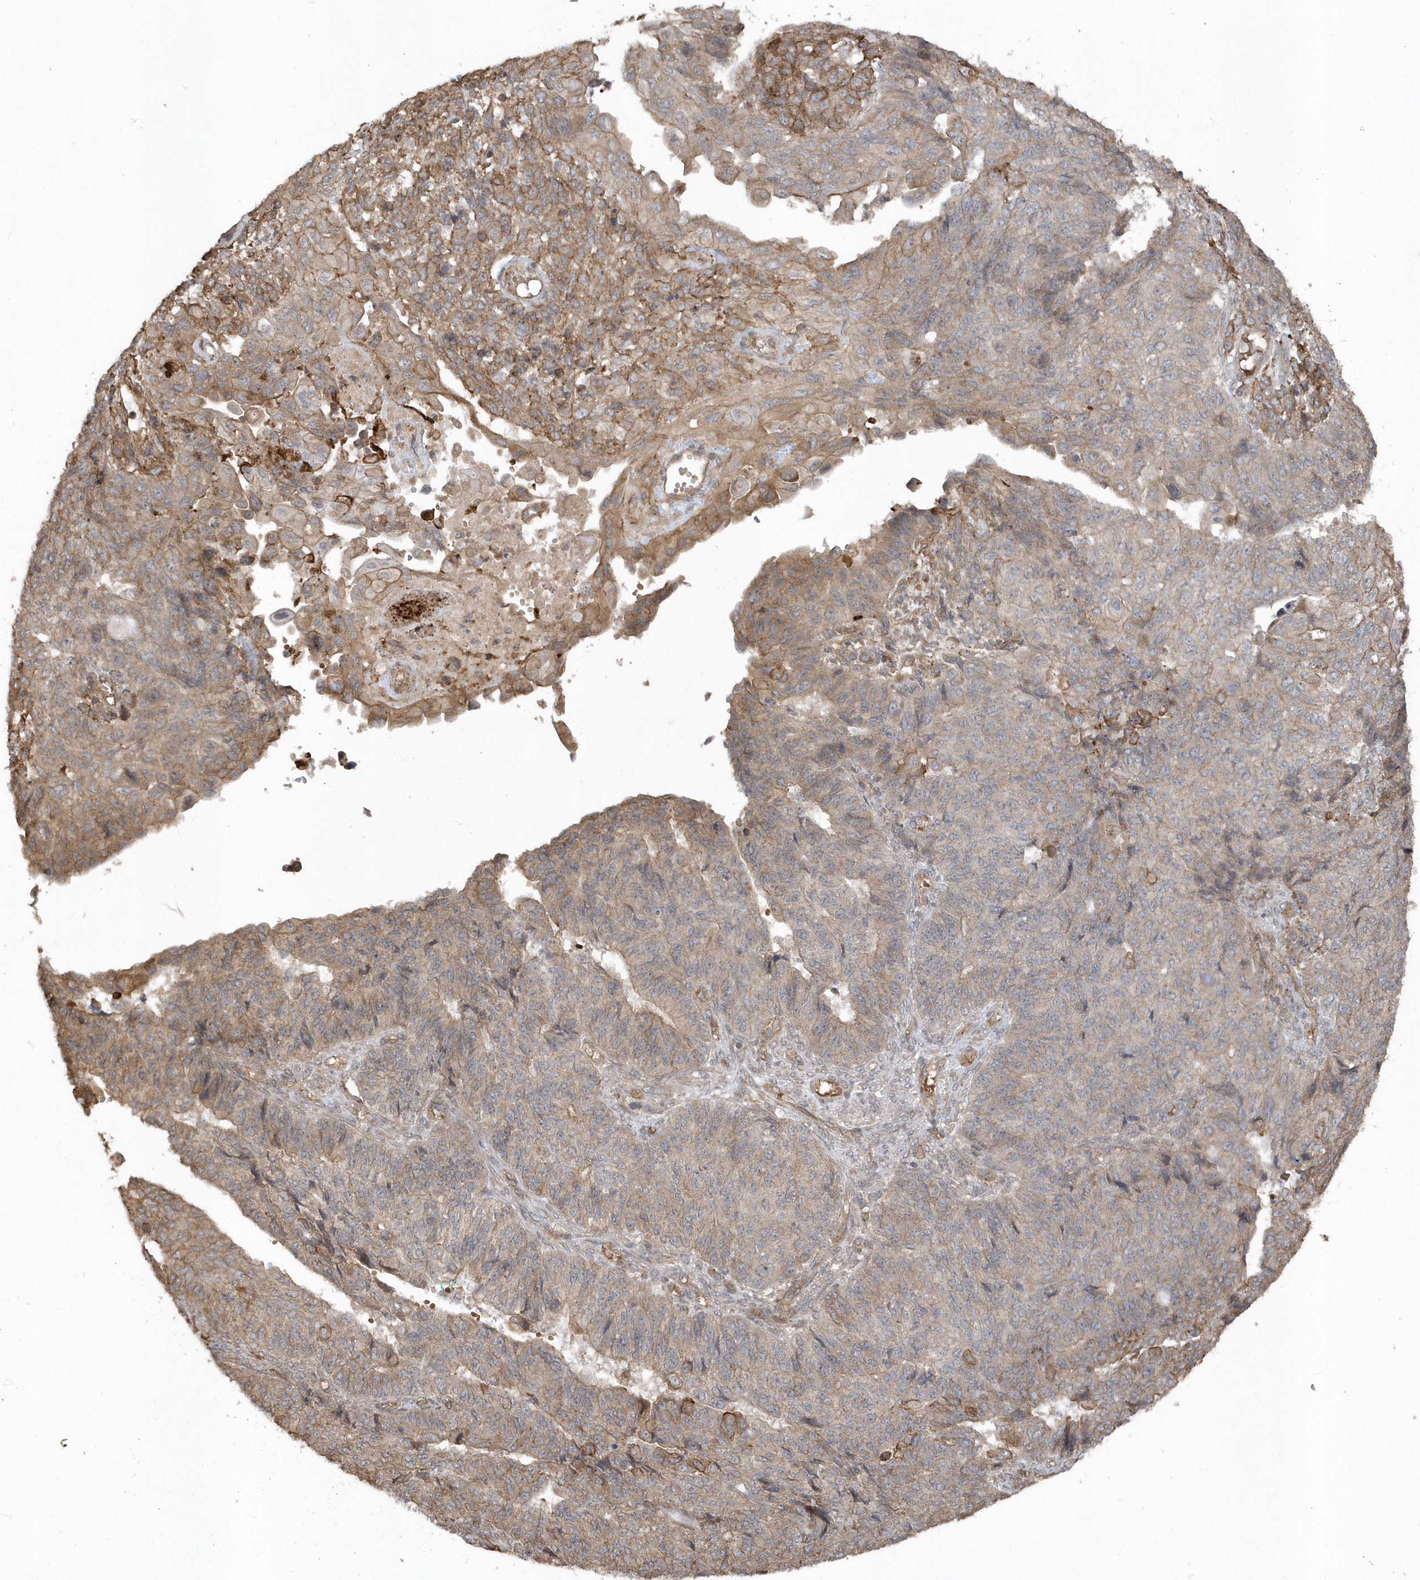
{"staining": {"intensity": "moderate", "quantity": ">75%", "location": "cytoplasmic/membranous"}, "tissue": "endometrial cancer", "cell_type": "Tumor cells", "image_type": "cancer", "snomed": [{"axis": "morphology", "description": "Adenocarcinoma, NOS"}, {"axis": "topography", "description": "Endometrium"}], "caption": "Tumor cells exhibit medium levels of moderate cytoplasmic/membranous positivity in approximately >75% of cells in human endometrial cancer. Nuclei are stained in blue.", "gene": "HERPUD1", "patient": {"sex": "female", "age": 32}}